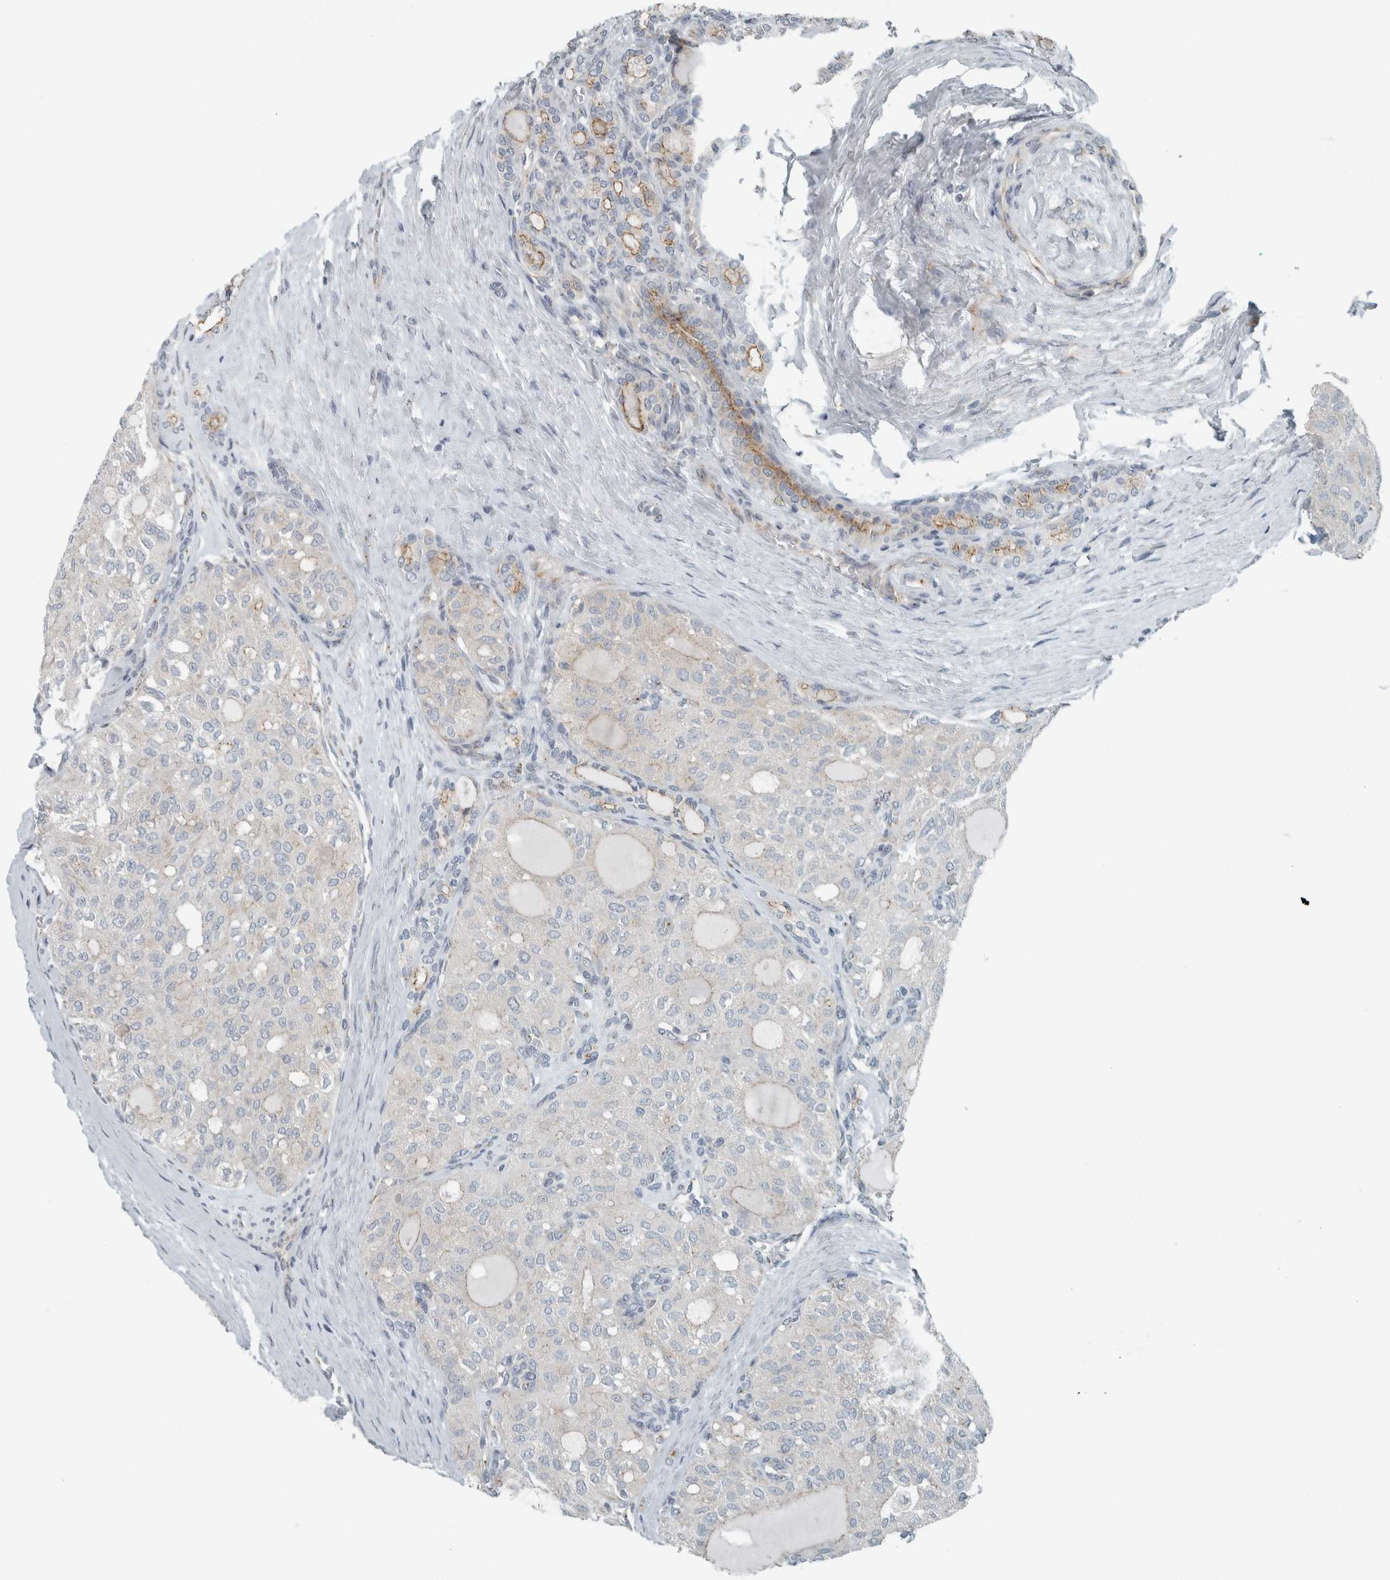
{"staining": {"intensity": "negative", "quantity": "none", "location": "none"}, "tissue": "thyroid cancer", "cell_type": "Tumor cells", "image_type": "cancer", "snomed": [{"axis": "morphology", "description": "Follicular adenoma carcinoma, NOS"}, {"axis": "topography", "description": "Thyroid gland"}], "caption": "Immunohistochemistry (IHC) image of human thyroid cancer stained for a protein (brown), which exhibits no expression in tumor cells.", "gene": "KIF1C", "patient": {"sex": "male", "age": 75}}